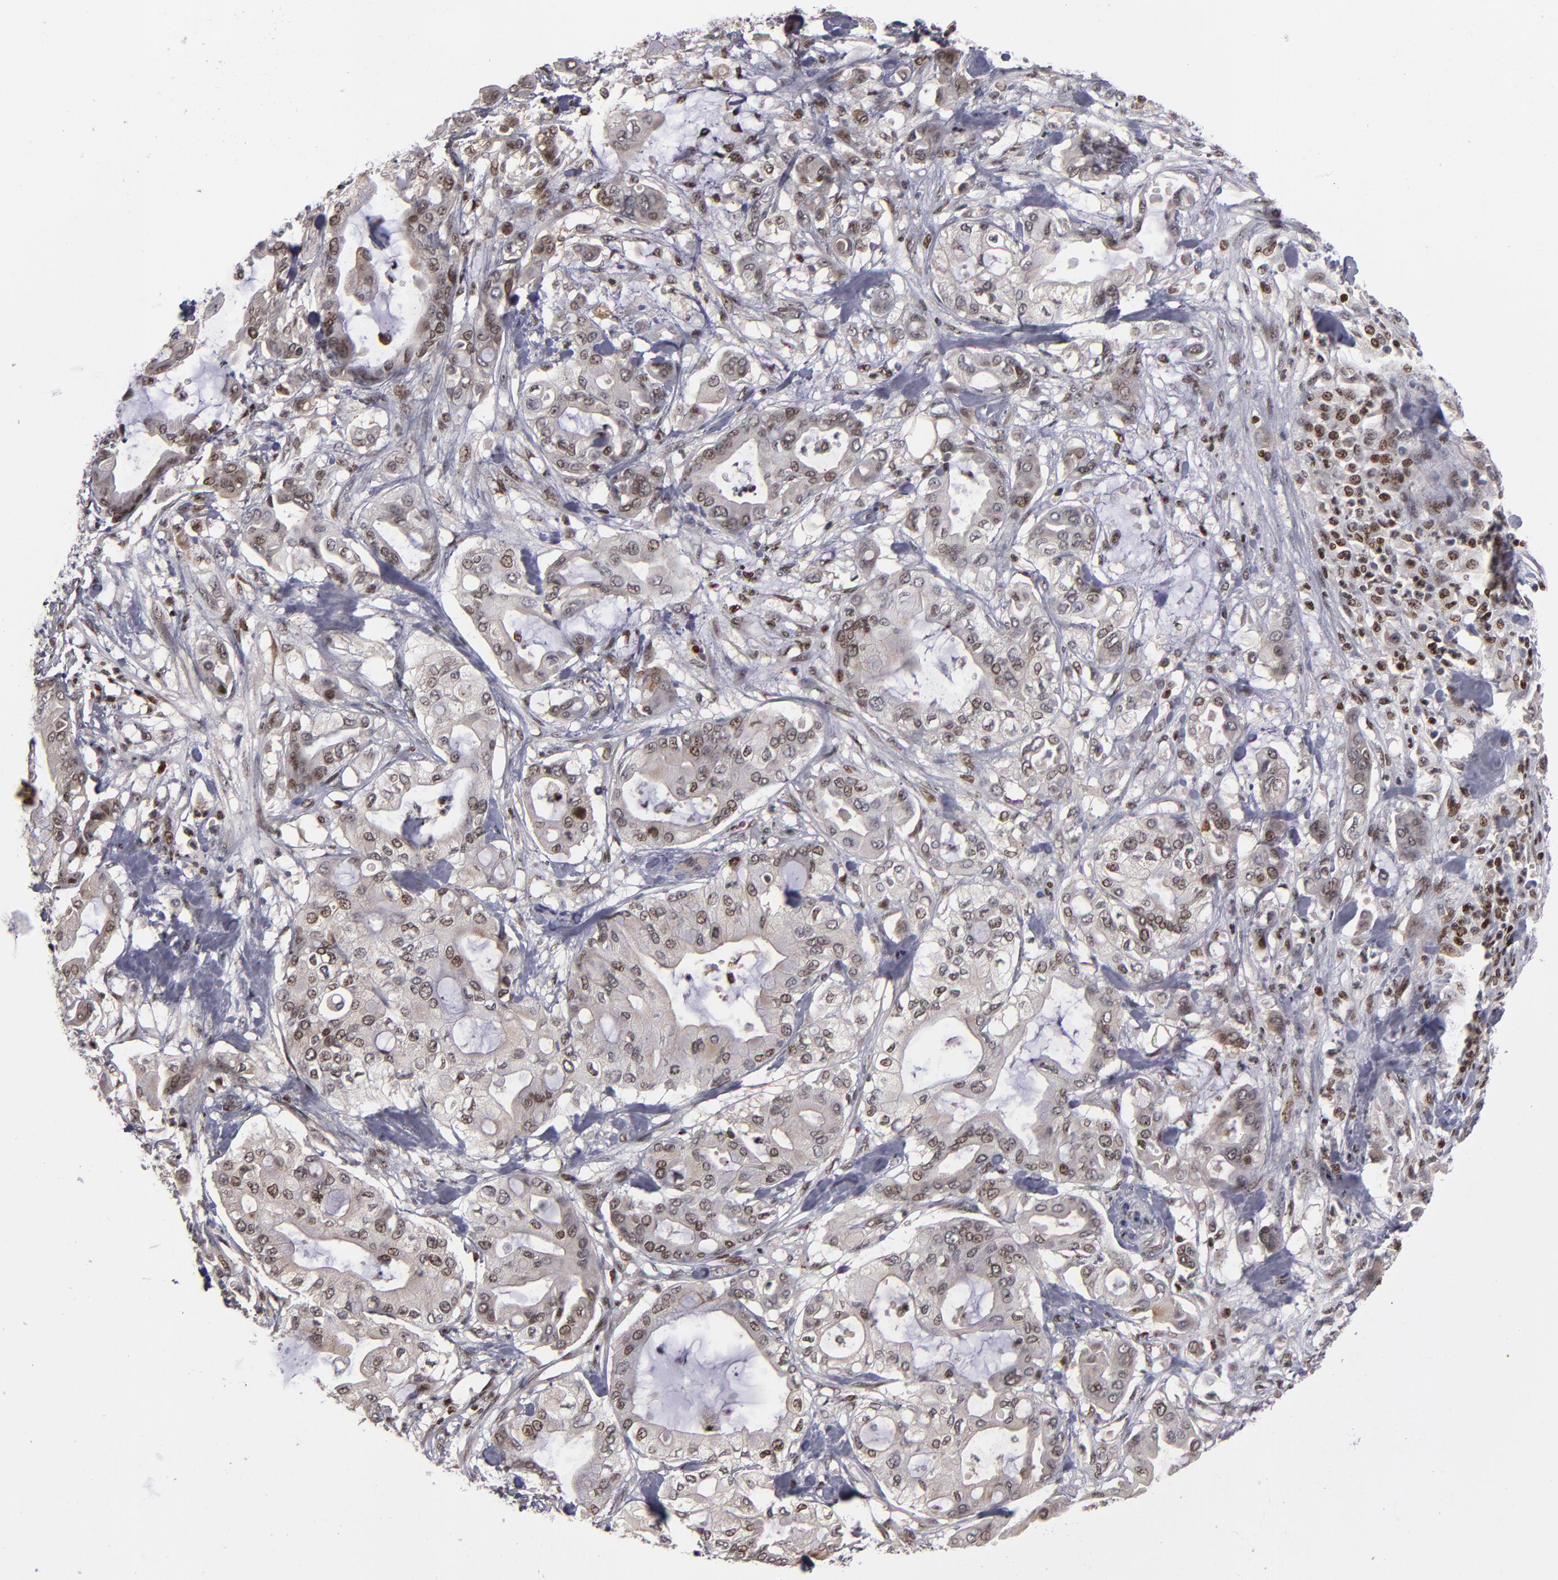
{"staining": {"intensity": "weak", "quantity": "25%-75%", "location": "nuclear"}, "tissue": "pancreatic cancer", "cell_type": "Tumor cells", "image_type": "cancer", "snomed": [{"axis": "morphology", "description": "Adenocarcinoma, NOS"}, {"axis": "morphology", "description": "Adenocarcinoma, metastatic, NOS"}, {"axis": "topography", "description": "Lymph node"}, {"axis": "topography", "description": "Pancreas"}, {"axis": "topography", "description": "Duodenum"}], "caption": "Immunohistochemistry (IHC) image of pancreatic cancer stained for a protein (brown), which reveals low levels of weak nuclear expression in about 25%-75% of tumor cells.", "gene": "KDM6A", "patient": {"sex": "female", "age": 64}}